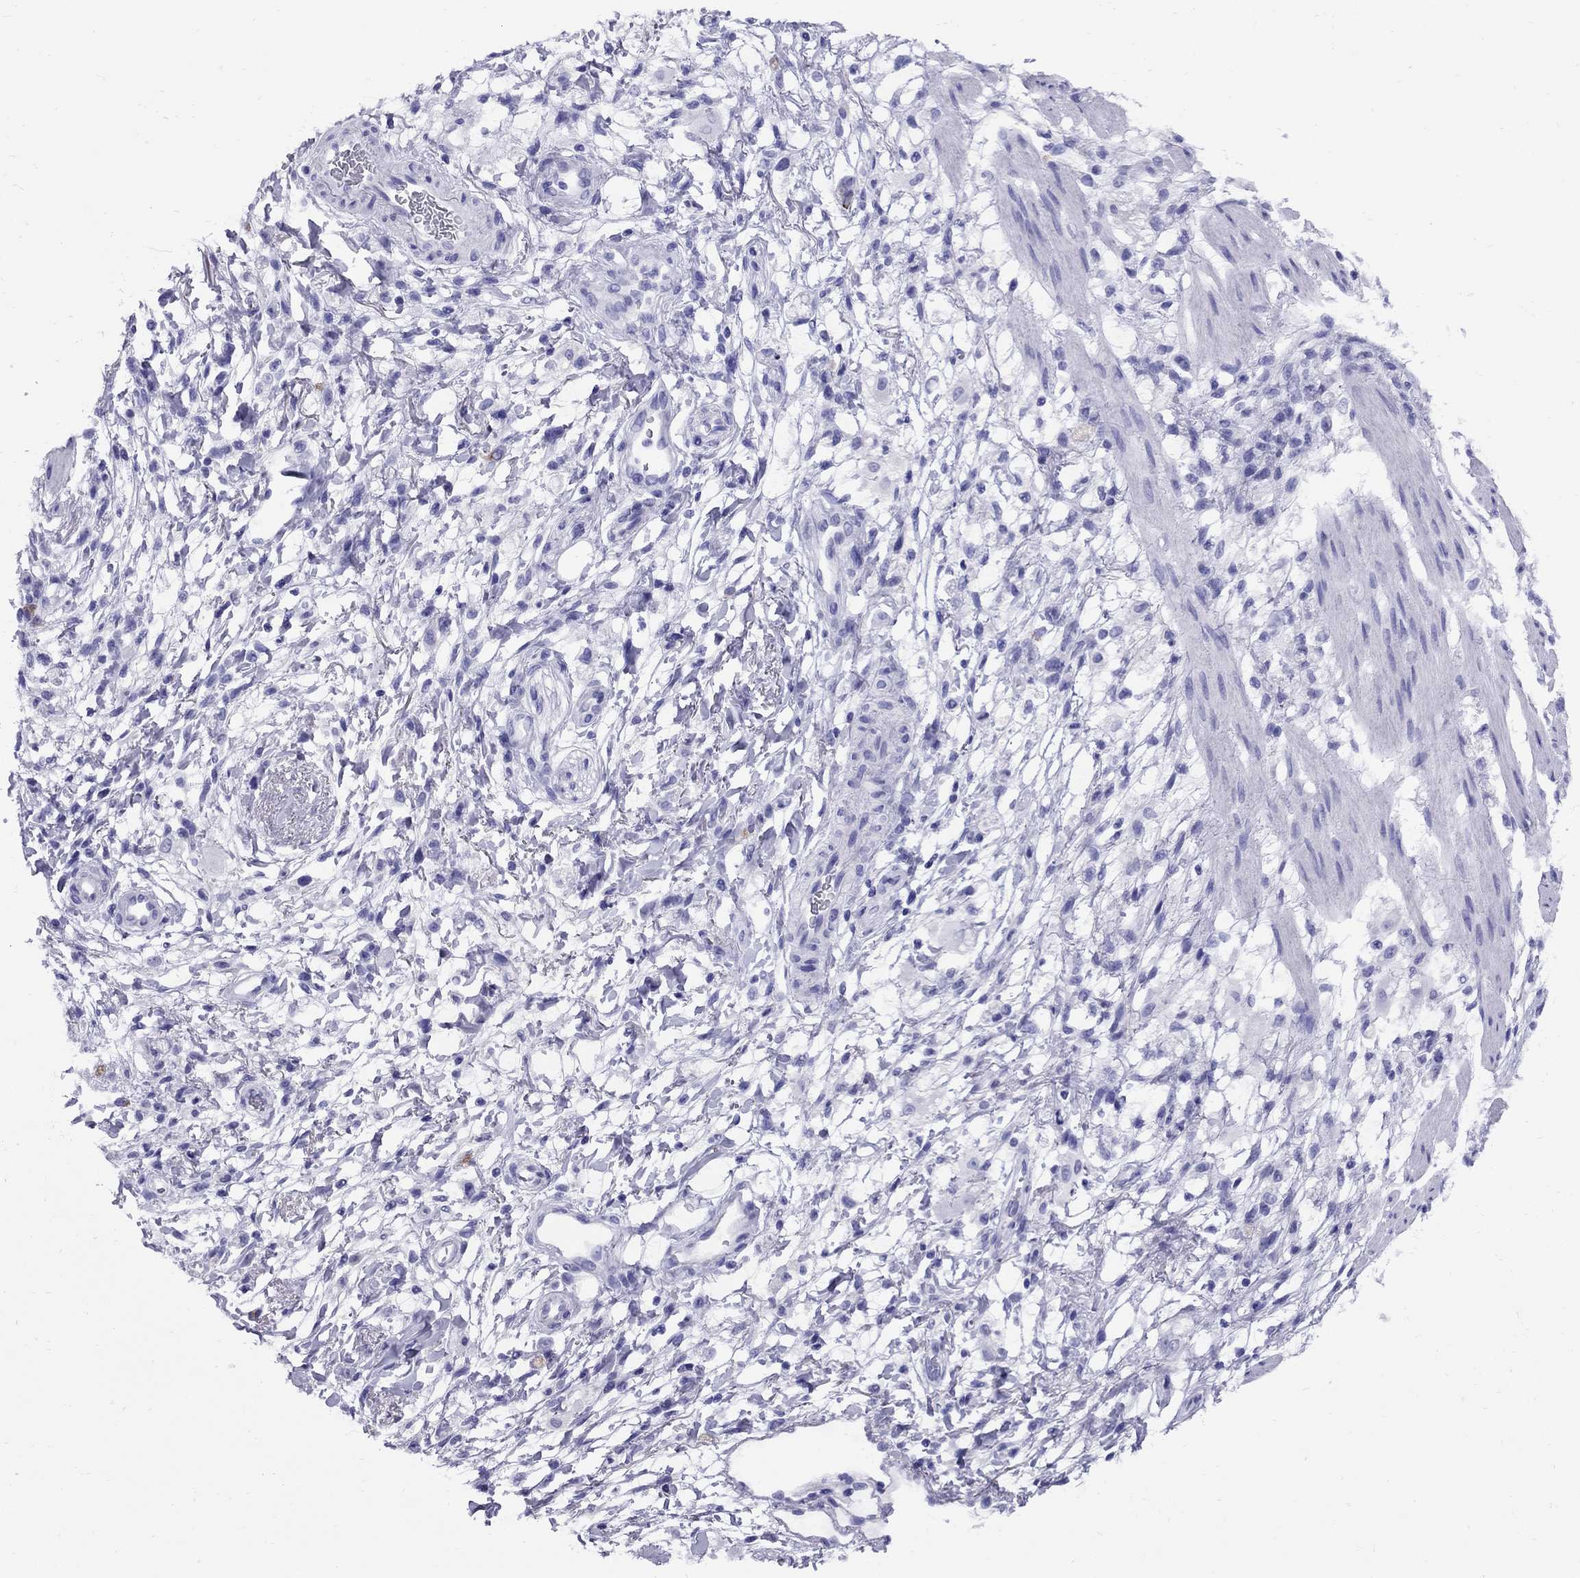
{"staining": {"intensity": "negative", "quantity": "none", "location": "none"}, "tissue": "stomach cancer", "cell_type": "Tumor cells", "image_type": "cancer", "snomed": [{"axis": "morphology", "description": "Adenocarcinoma, NOS"}, {"axis": "topography", "description": "Stomach"}], "caption": "Image shows no significant protein expression in tumor cells of stomach cancer (adenocarcinoma). (Stains: DAB (3,3'-diaminobenzidine) immunohistochemistry (IHC) with hematoxylin counter stain, Microscopy: brightfield microscopy at high magnification).", "gene": "AVPR1B", "patient": {"sex": "female", "age": 60}}